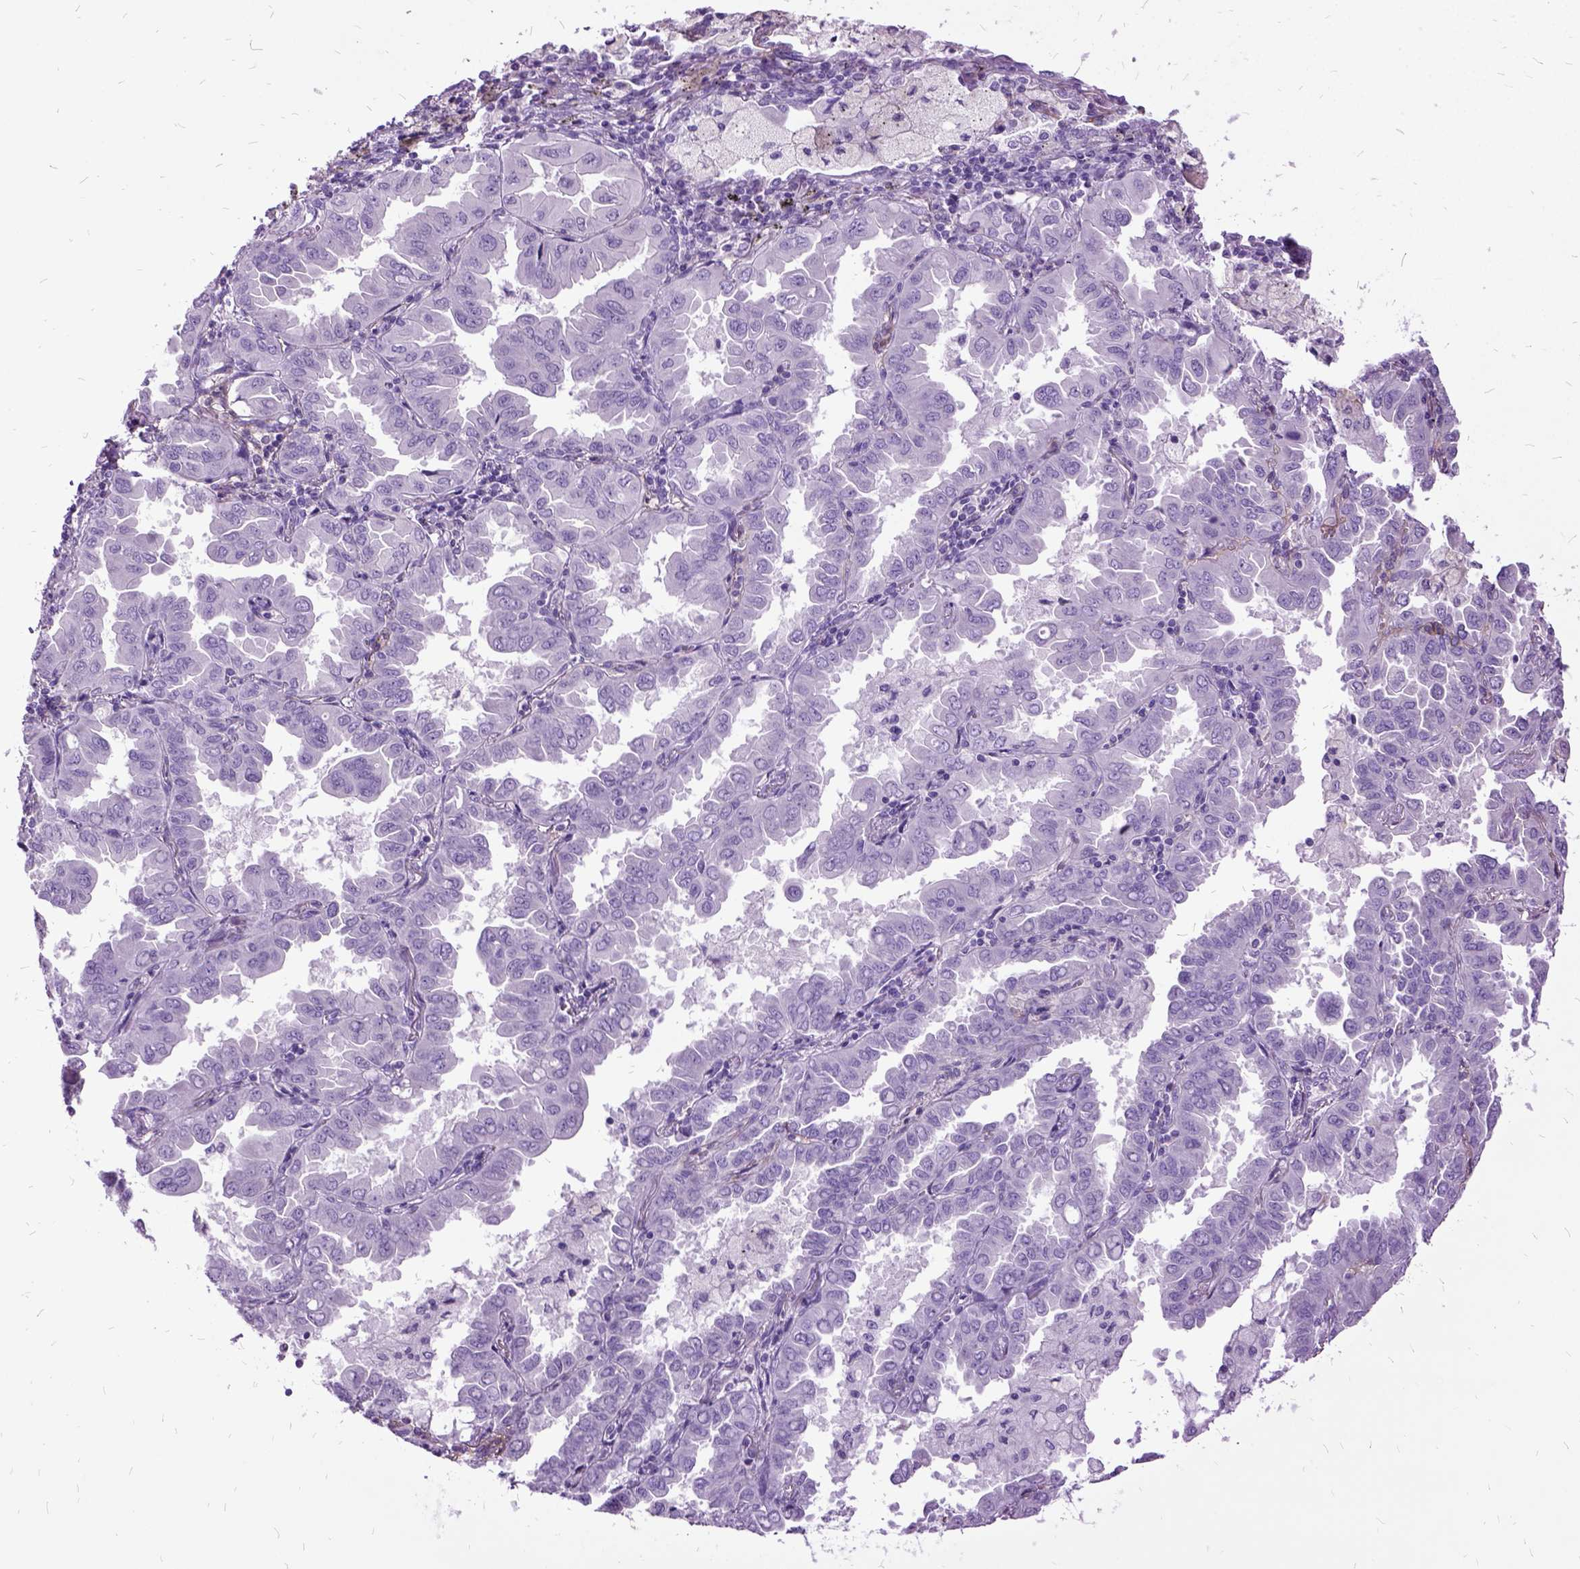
{"staining": {"intensity": "negative", "quantity": "none", "location": "none"}, "tissue": "lung cancer", "cell_type": "Tumor cells", "image_type": "cancer", "snomed": [{"axis": "morphology", "description": "Adenocarcinoma, NOS"}, {"axis": "topography", "description": "Lung"}], "caption": "Tumor cells show no significant expression in lung adenocarcinoma.", "gene": "MME", "patient": {"sex": "male", "age": 64}}